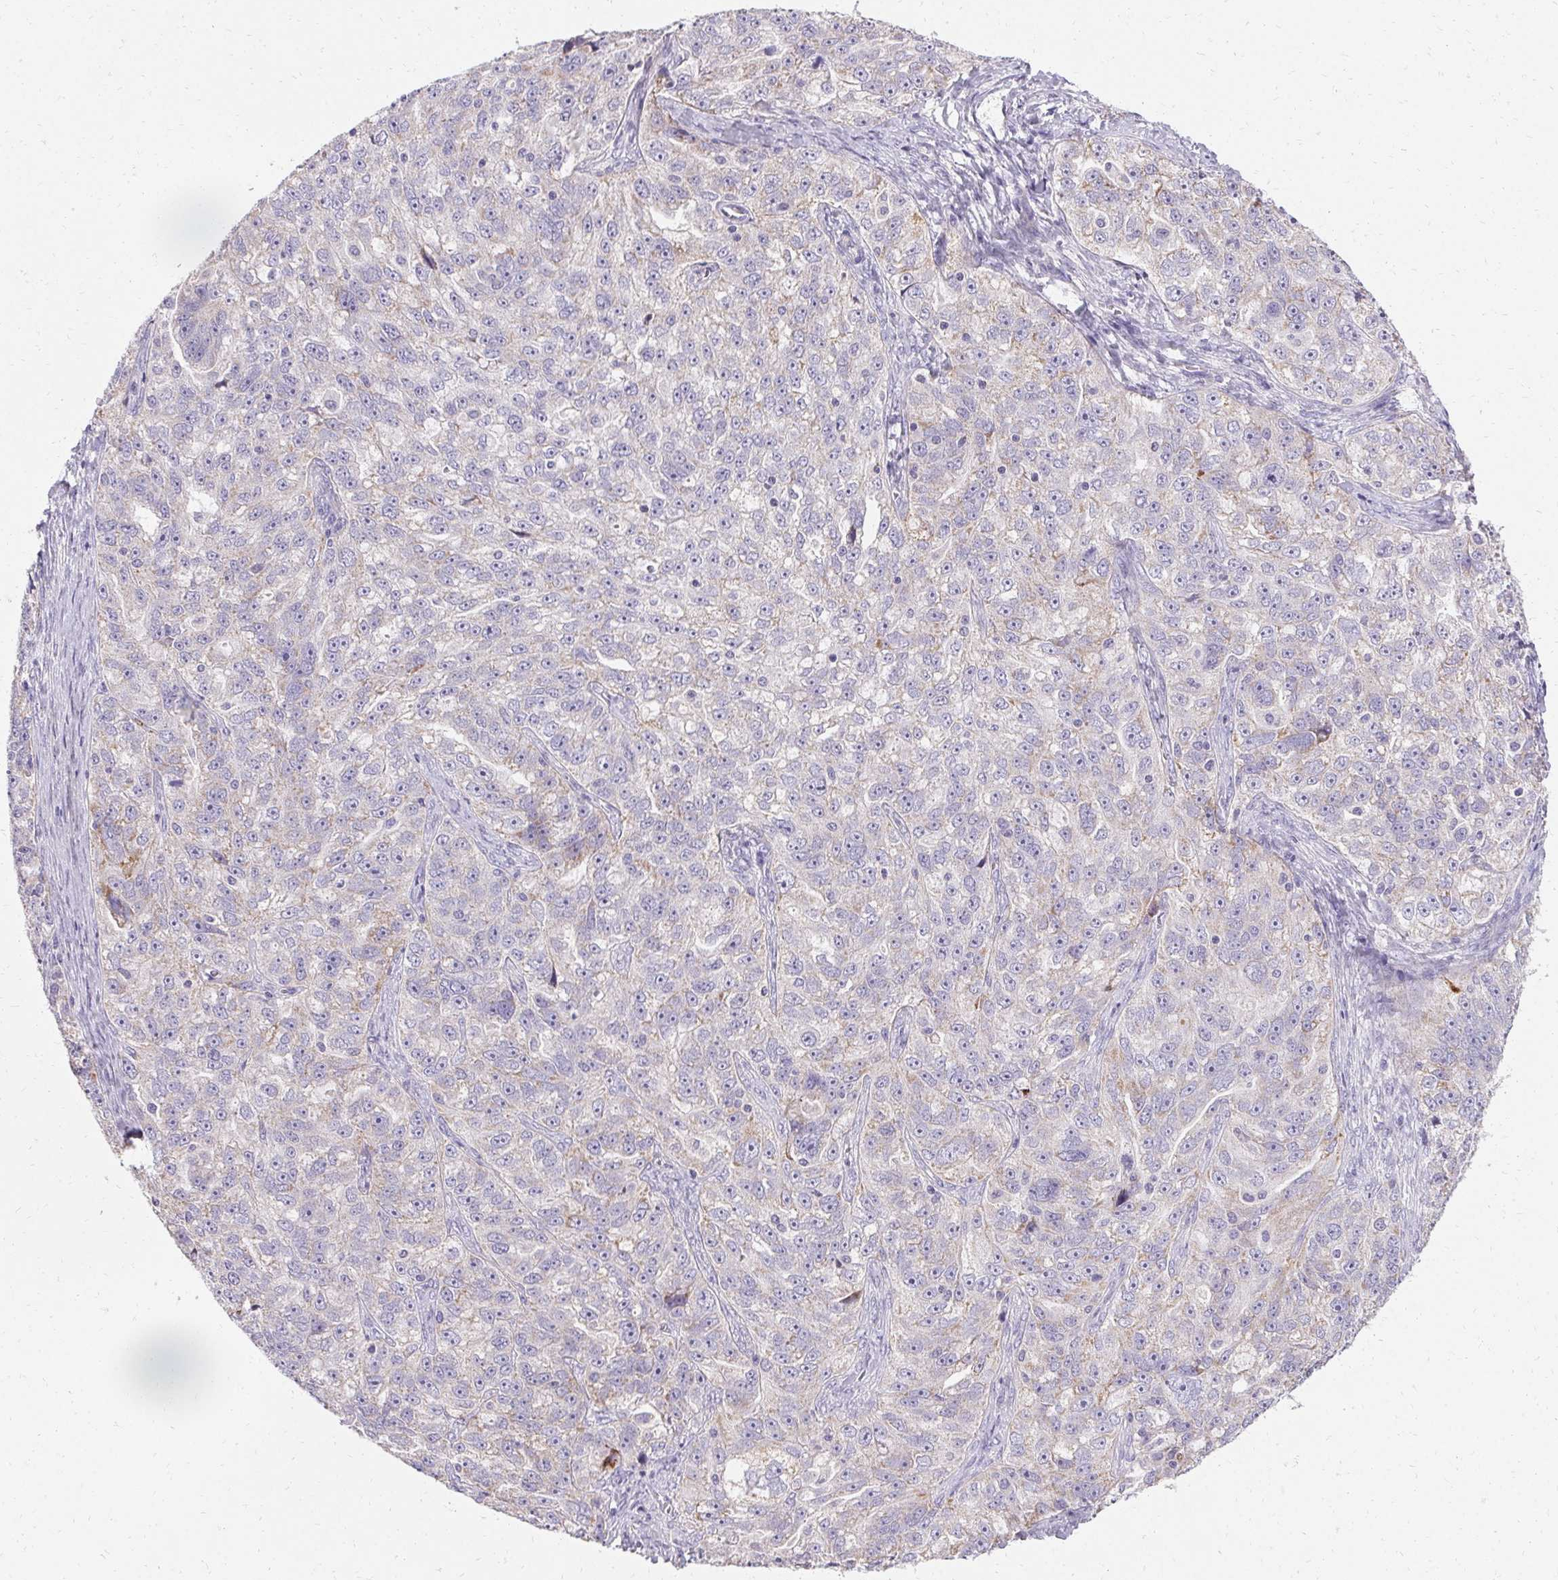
{"staining": {"intensity": "negative", "quantity": "none", "location": "none"}, "tissue": "ovarian cancer", "cell_type": "Tumor cells", "image_type": "cancer", "snomed": [{"axis": "morphology", "description": "Cystadenocarcinoma, serous, NOS"}, {"axis": "topography", "description": "Ovary"}], "caption": "A high-resolution micrograph shows IHC staining of ovarian cancer (serous cystadenocarcinoma), which displays no significant expression in tumor cells. (Stains: DAB immunohistochemistry with hematoxylin counter stain, Microscopy: brightfield microscopy at high magnification).", "gene": "TRIP13", "patient": {"sex": "female", "age": 51}}